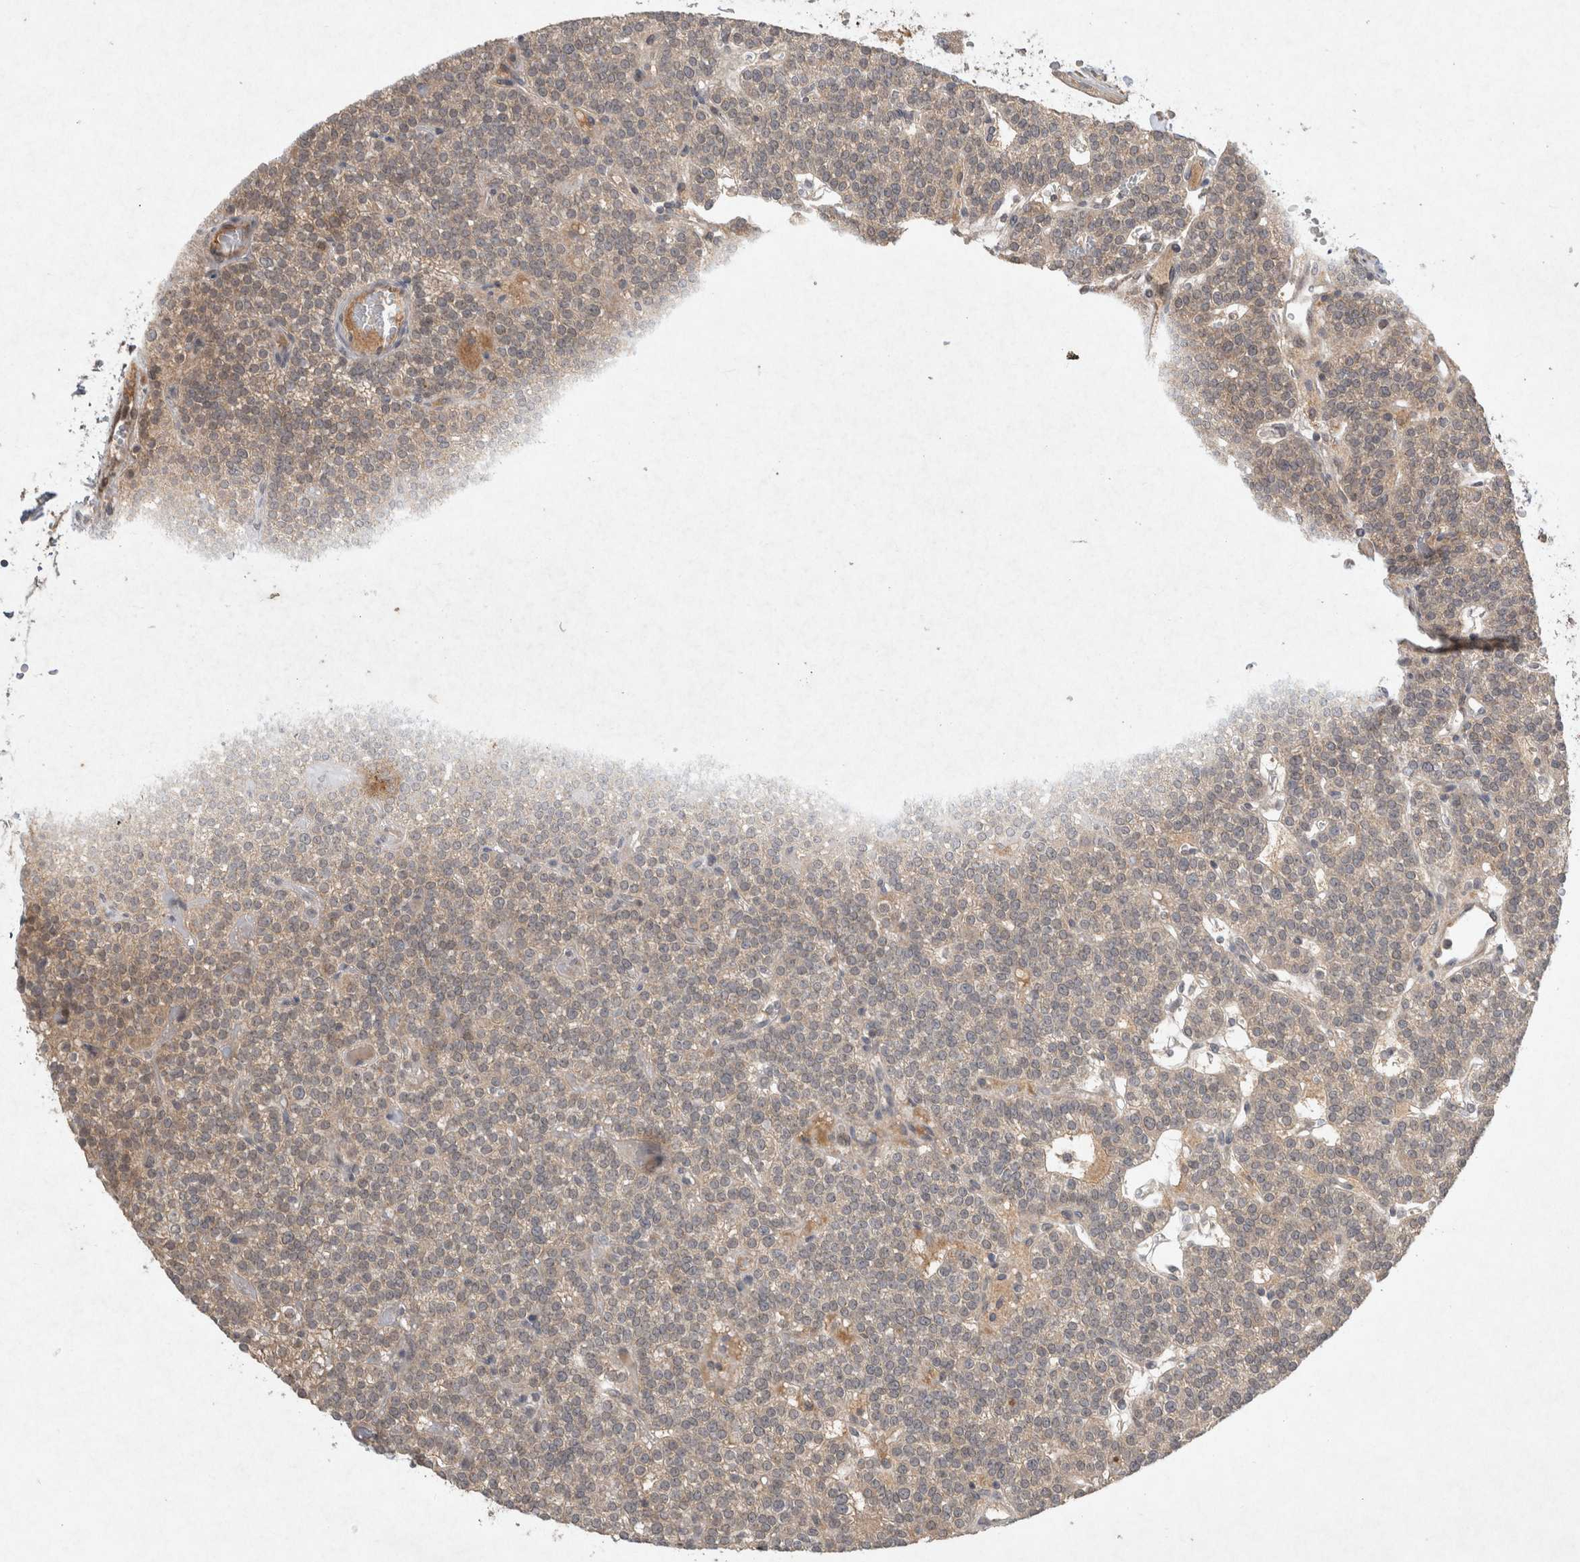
{"staining": {"intensity": "weak", "quantity": ">75%", "location": "cytoplasmic/membranous"}, "tissue": "parathyroid gland", "cell_type": "Glandular cells", "image_type": "normal", "snomed": [{"axis": "morphology", "description": "Normal tissue, NOS"}, {"axis": "topography", "description": "Parathyroid gland"}], "caption": "Human parathyroid gland stained for a protein (brown) demonstrates weak cytoplasmic/membranous positive expression in approximately >75% of glandular cells.", "gene": "LOXL2", "patient": {"sex": "male", "age": 83}}